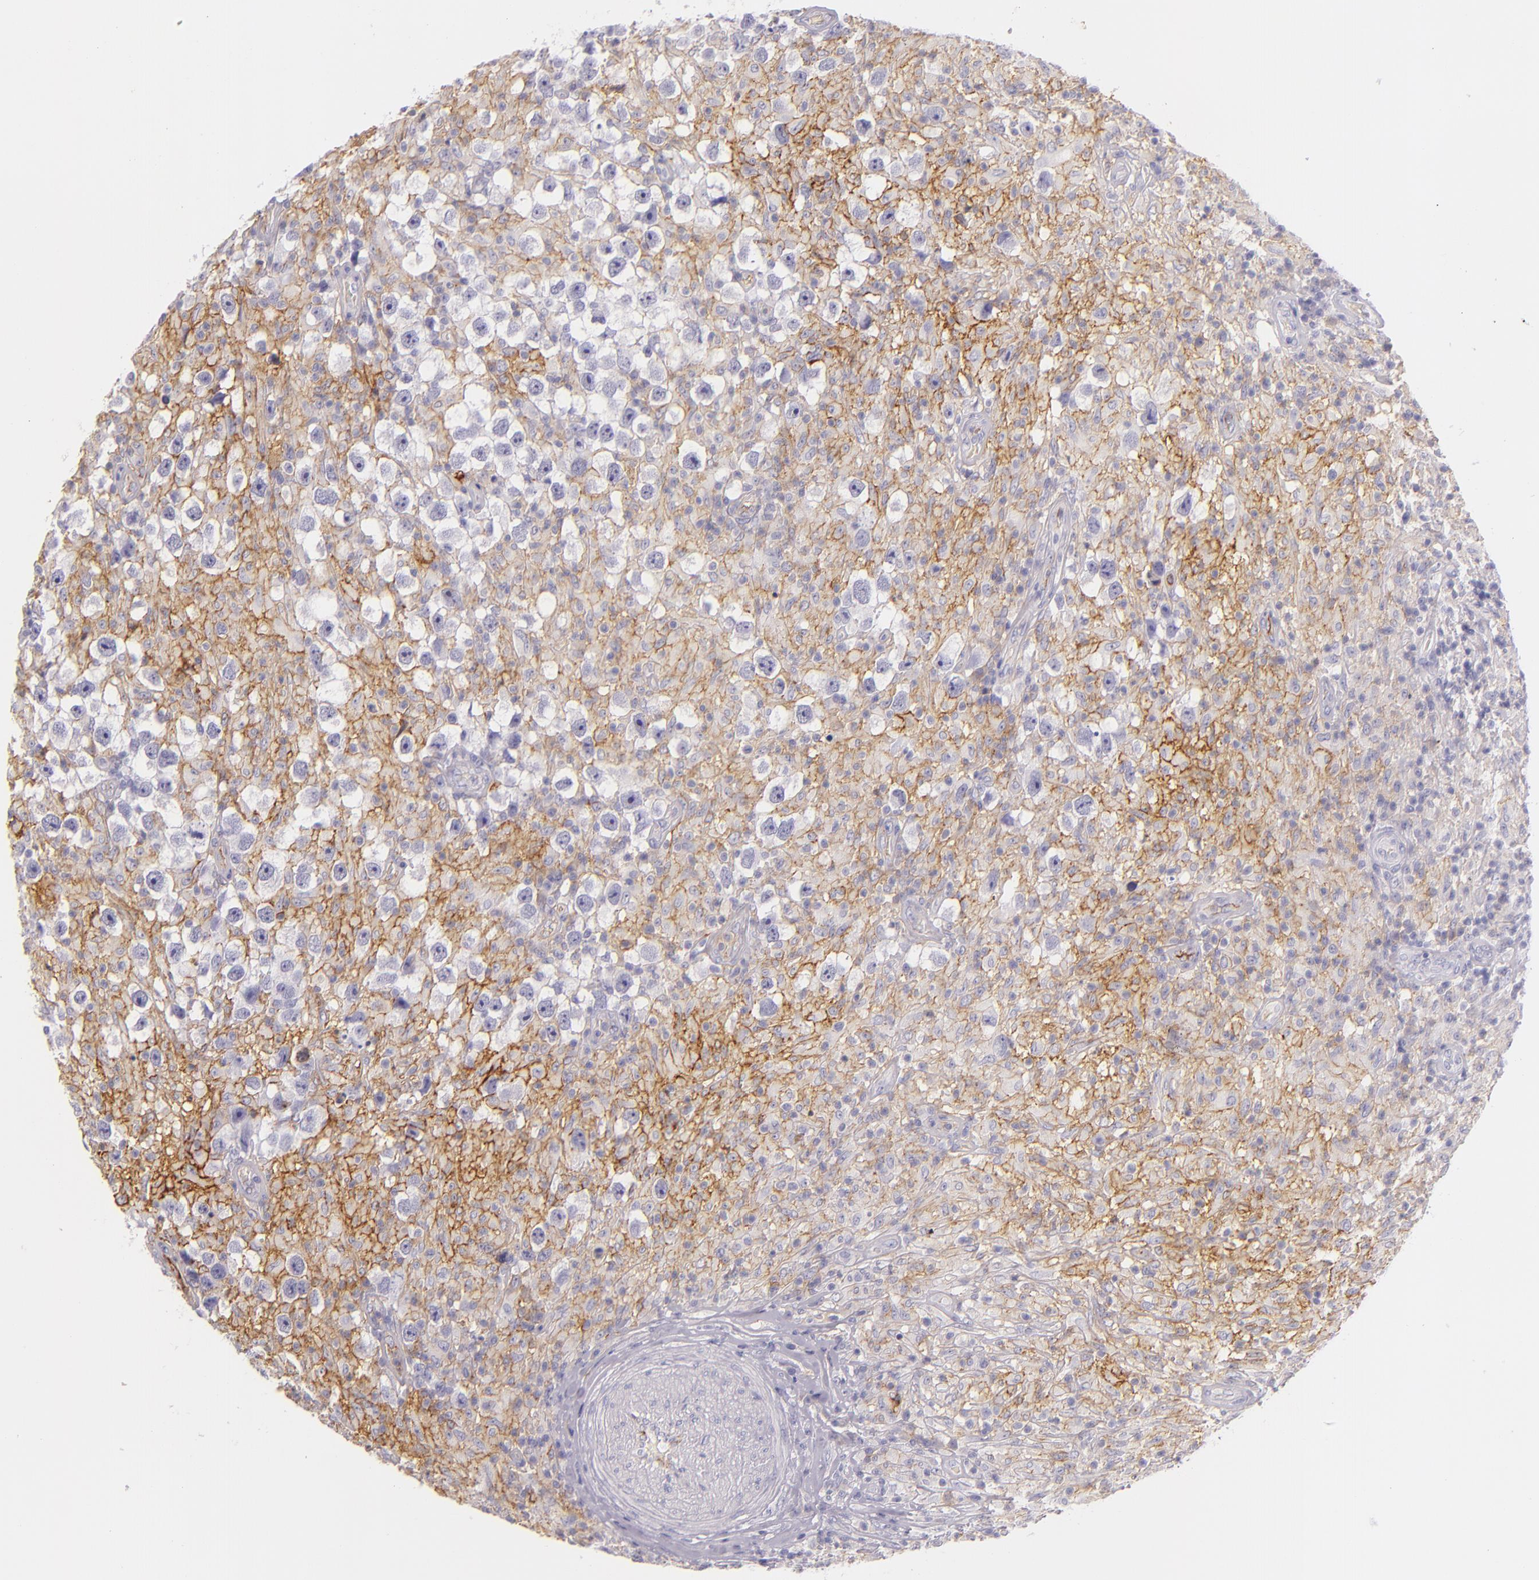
{"staining": {"intensity": "negative", "quantity": "none", "location": "none"}, "tissue": "testis cancer", "cell_type": "Tumor cells", "image_type": "cancer", "snomed": [{"axis": "morphology", "description": "Seminoma, NOS"}, {"axis": "topography", "description": "Testis"}], "caption": "IHC of testis cancer reveals no staining in tumor cells.", "gene": "ICAM1", "patient": {"sex": "male", "age": 34}}